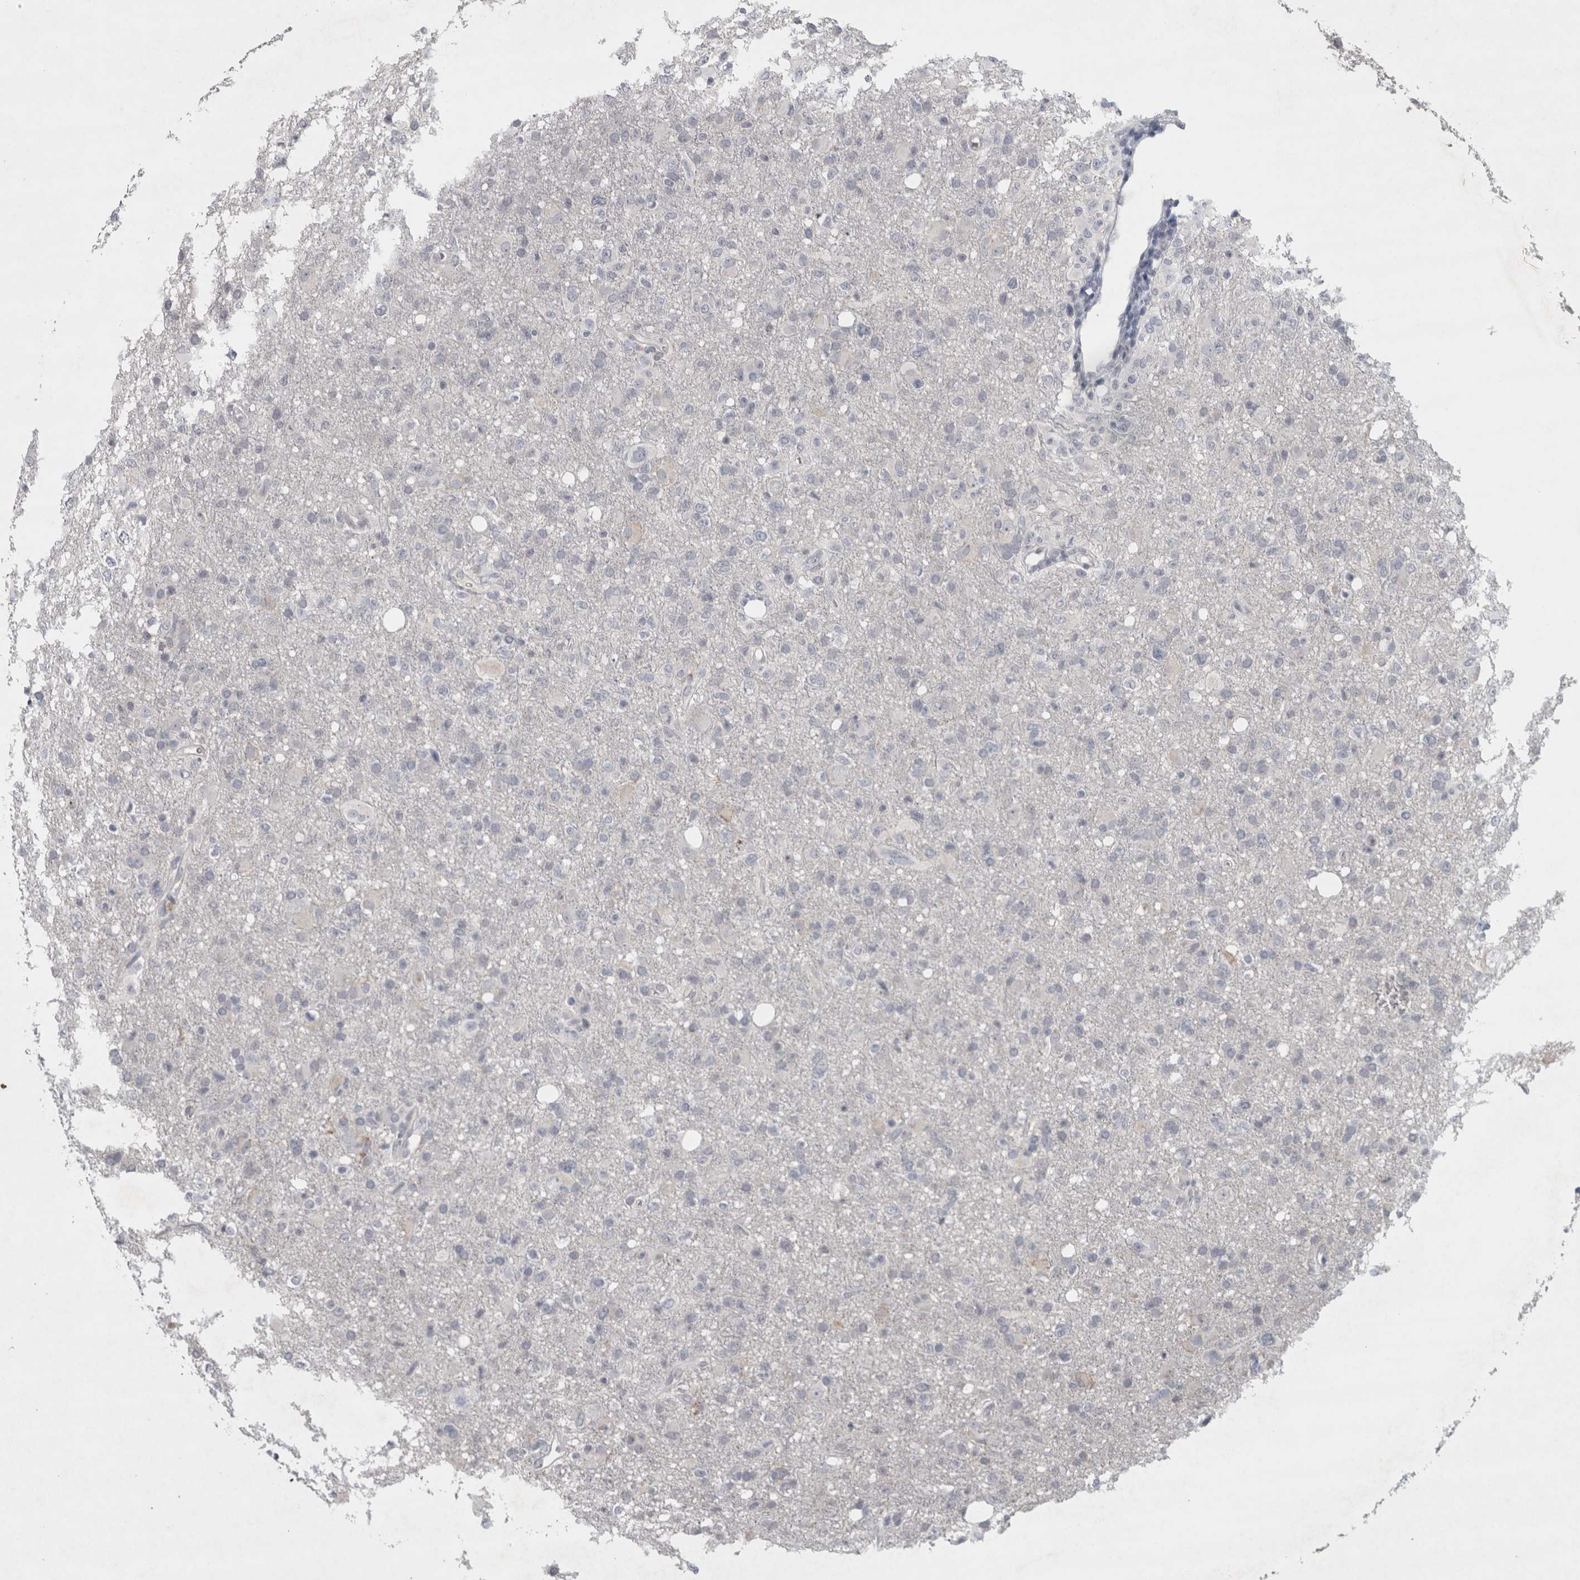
{"staining": {"intensity": "negative", "quantity": "none", "location": "none"}, "tissue": "glioma", "cell_type": "Tumor cells", "image_type": "cancer", "snomed": [{"axis": "morphology", "description": "Glioma, malignant, High grade"}, {"axis": "topography", "description": "Brain"}], "caption": "DAB (3,3'-diaminobenzidine) immunohistochemical staining of malignant high-grade glioma reveals no significant staining in tumor cells. Nuclei are stained in blue.", "gene": "WNT7A", "patient": {"sex": "female", "age": 57}}